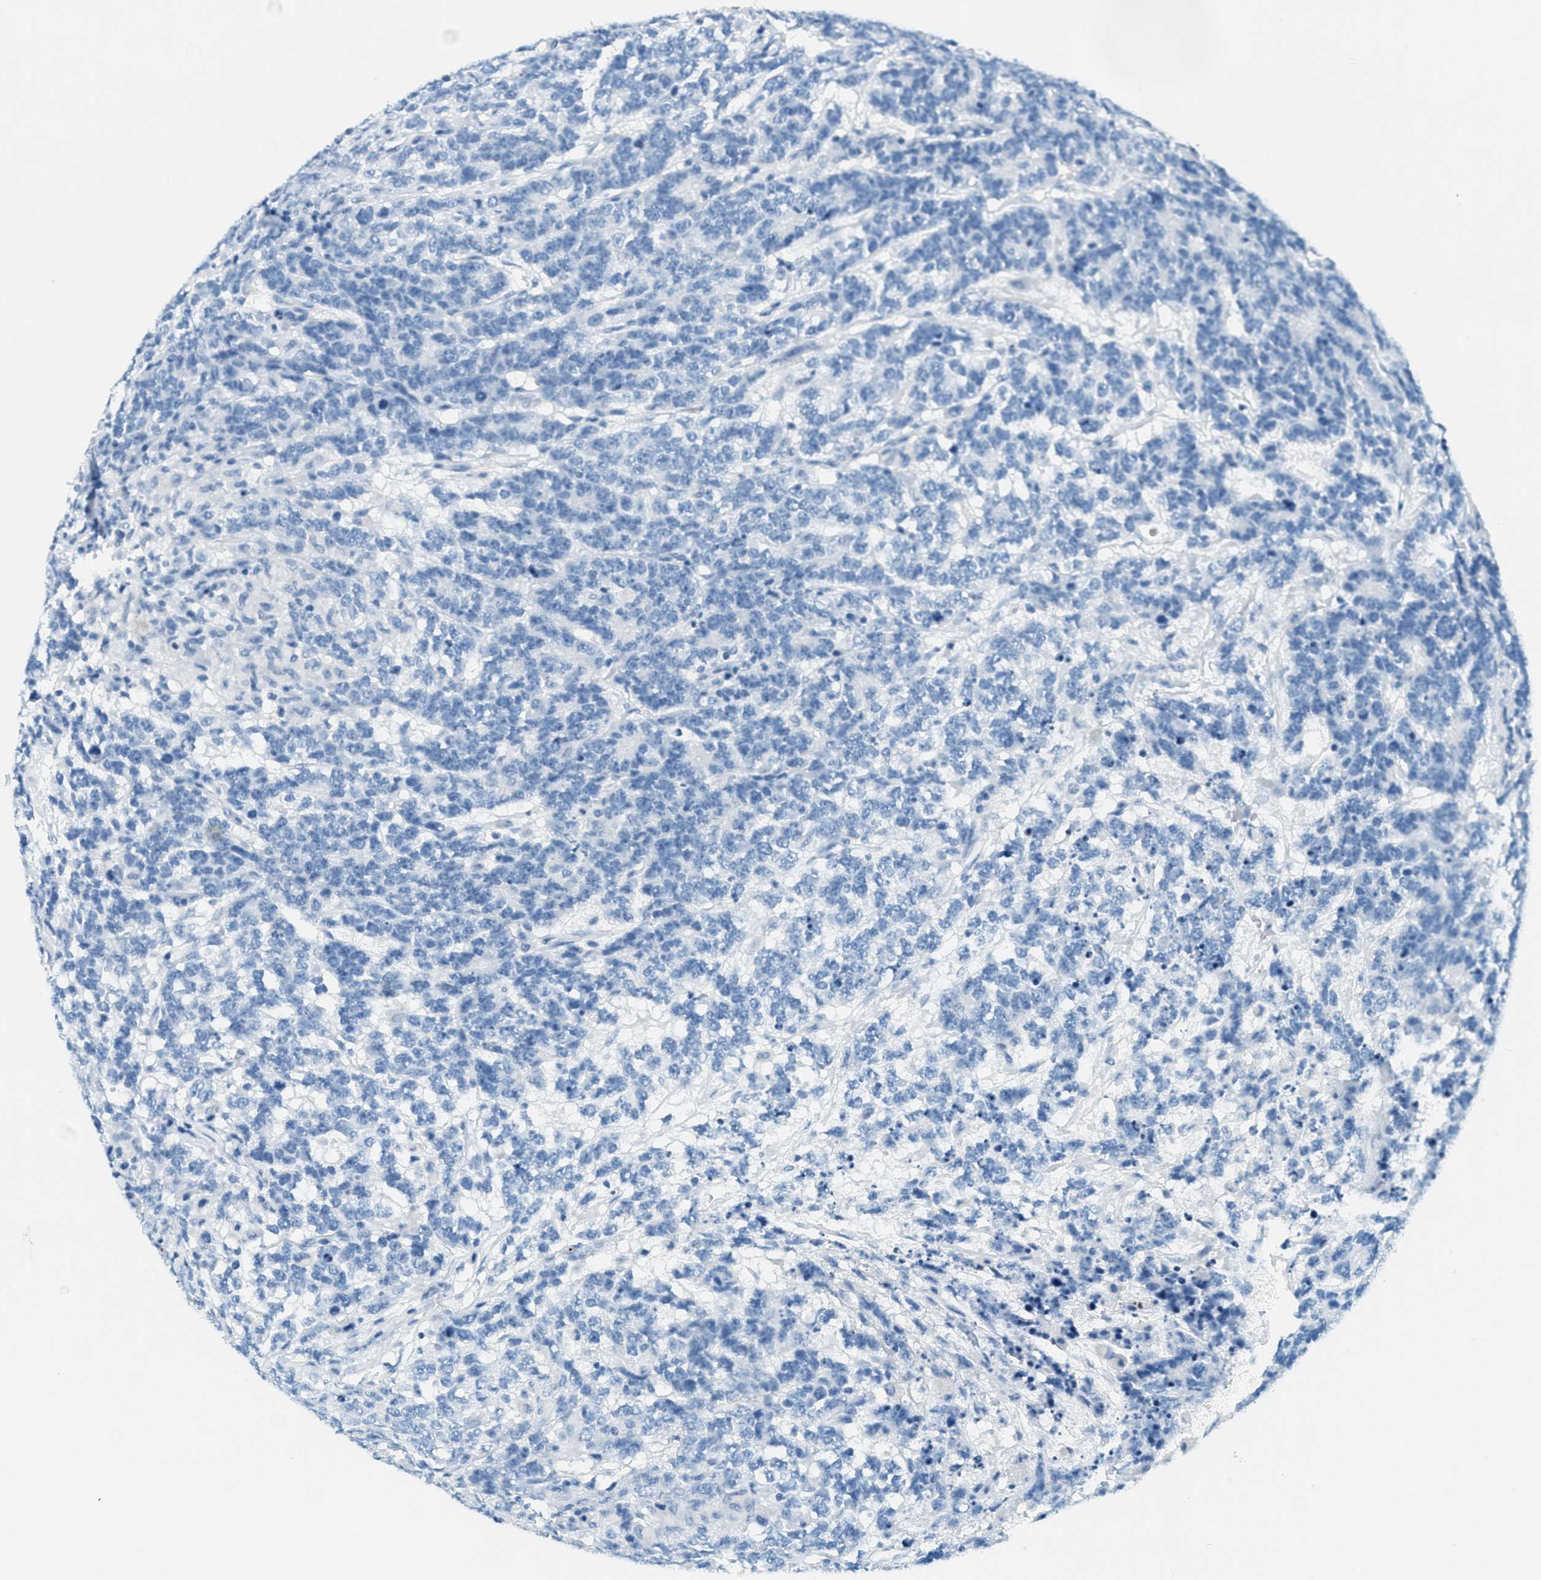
{"staining": {"intensity": "negative", "quantity": "none", "location": "none"}, "tissue": "testis cancer", "cell_type": "Tumor cells", "image_type": "cancer", "snomed": [{"axis": "morphology", "description": "Carcinoma, Embryonal, NOS"}, {"axis": "topography", "description": "Testis"}], "caption": "DAB (3,3'-diaminobenzidine) immunohistochemical staining of human testis cancer (embryonal carcinoma) exhibits no significant positivity in tumor cells.", "gene": "PPBP", "patient": {"sex": "male", "age": 26}}